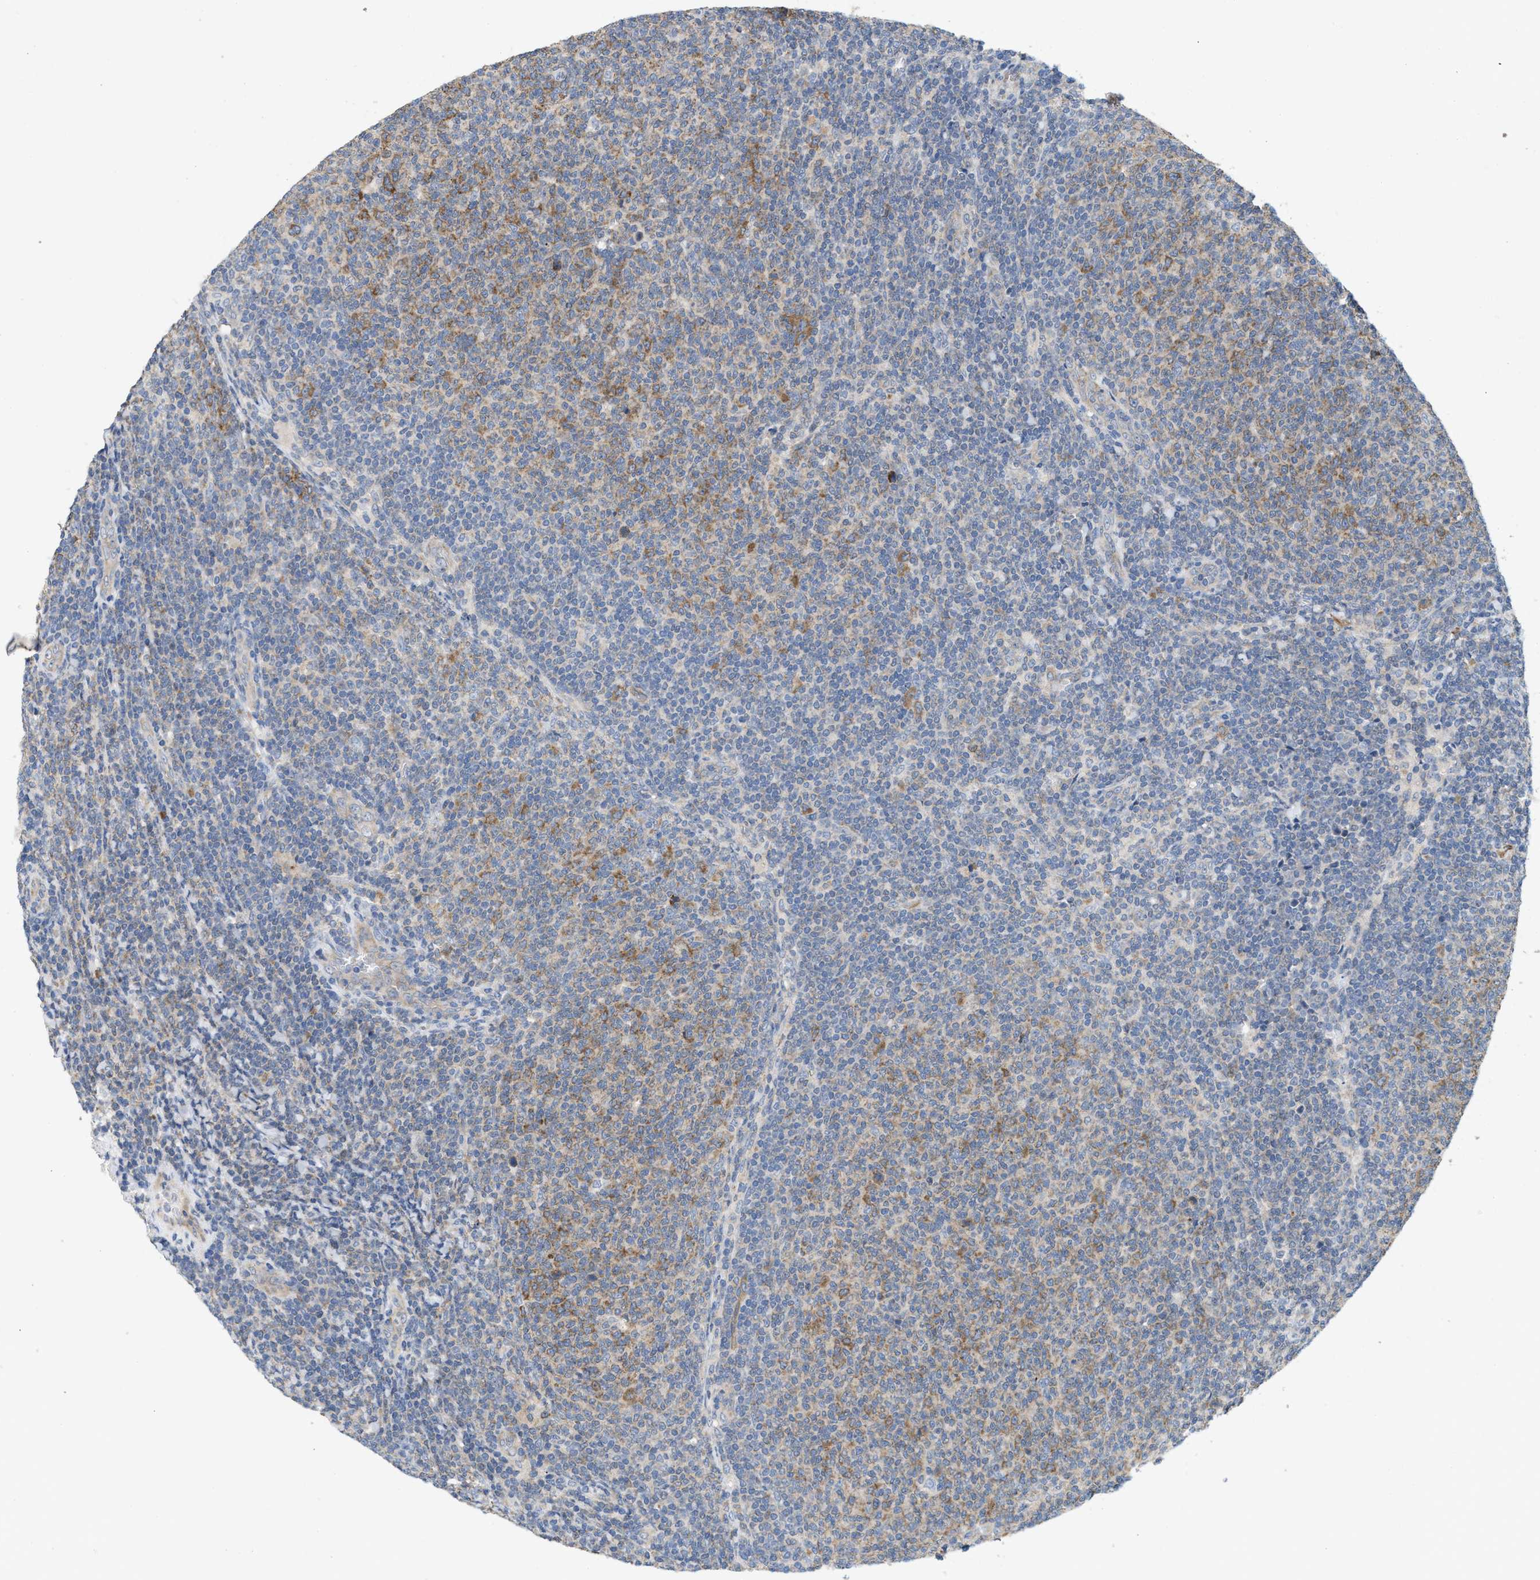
{"staining": {"intensity": "moderate", "quantity": "<25%", "location": "cytoplasmic/membranous"}, "tissue": "lymphoma", "cell_type": "Tumor cells", "image_type": "cancer", "snomed": [{"axis": "morphology", "description": "Malignant lymphoma, non-Hodgkin's type, Low grade"}, {"axis": "topography", "description": "Lymph node"}], "caption": "This micrograph demonstrates lymphoma stained with IHC to label a protein in brown. The cytoplasmic/membranous of tumor cells show moderate positivity for the protein. Nuclei are counter-stained blue.", "gene": "UBAP2", "patient": {"sex": "male", "age": 66}}